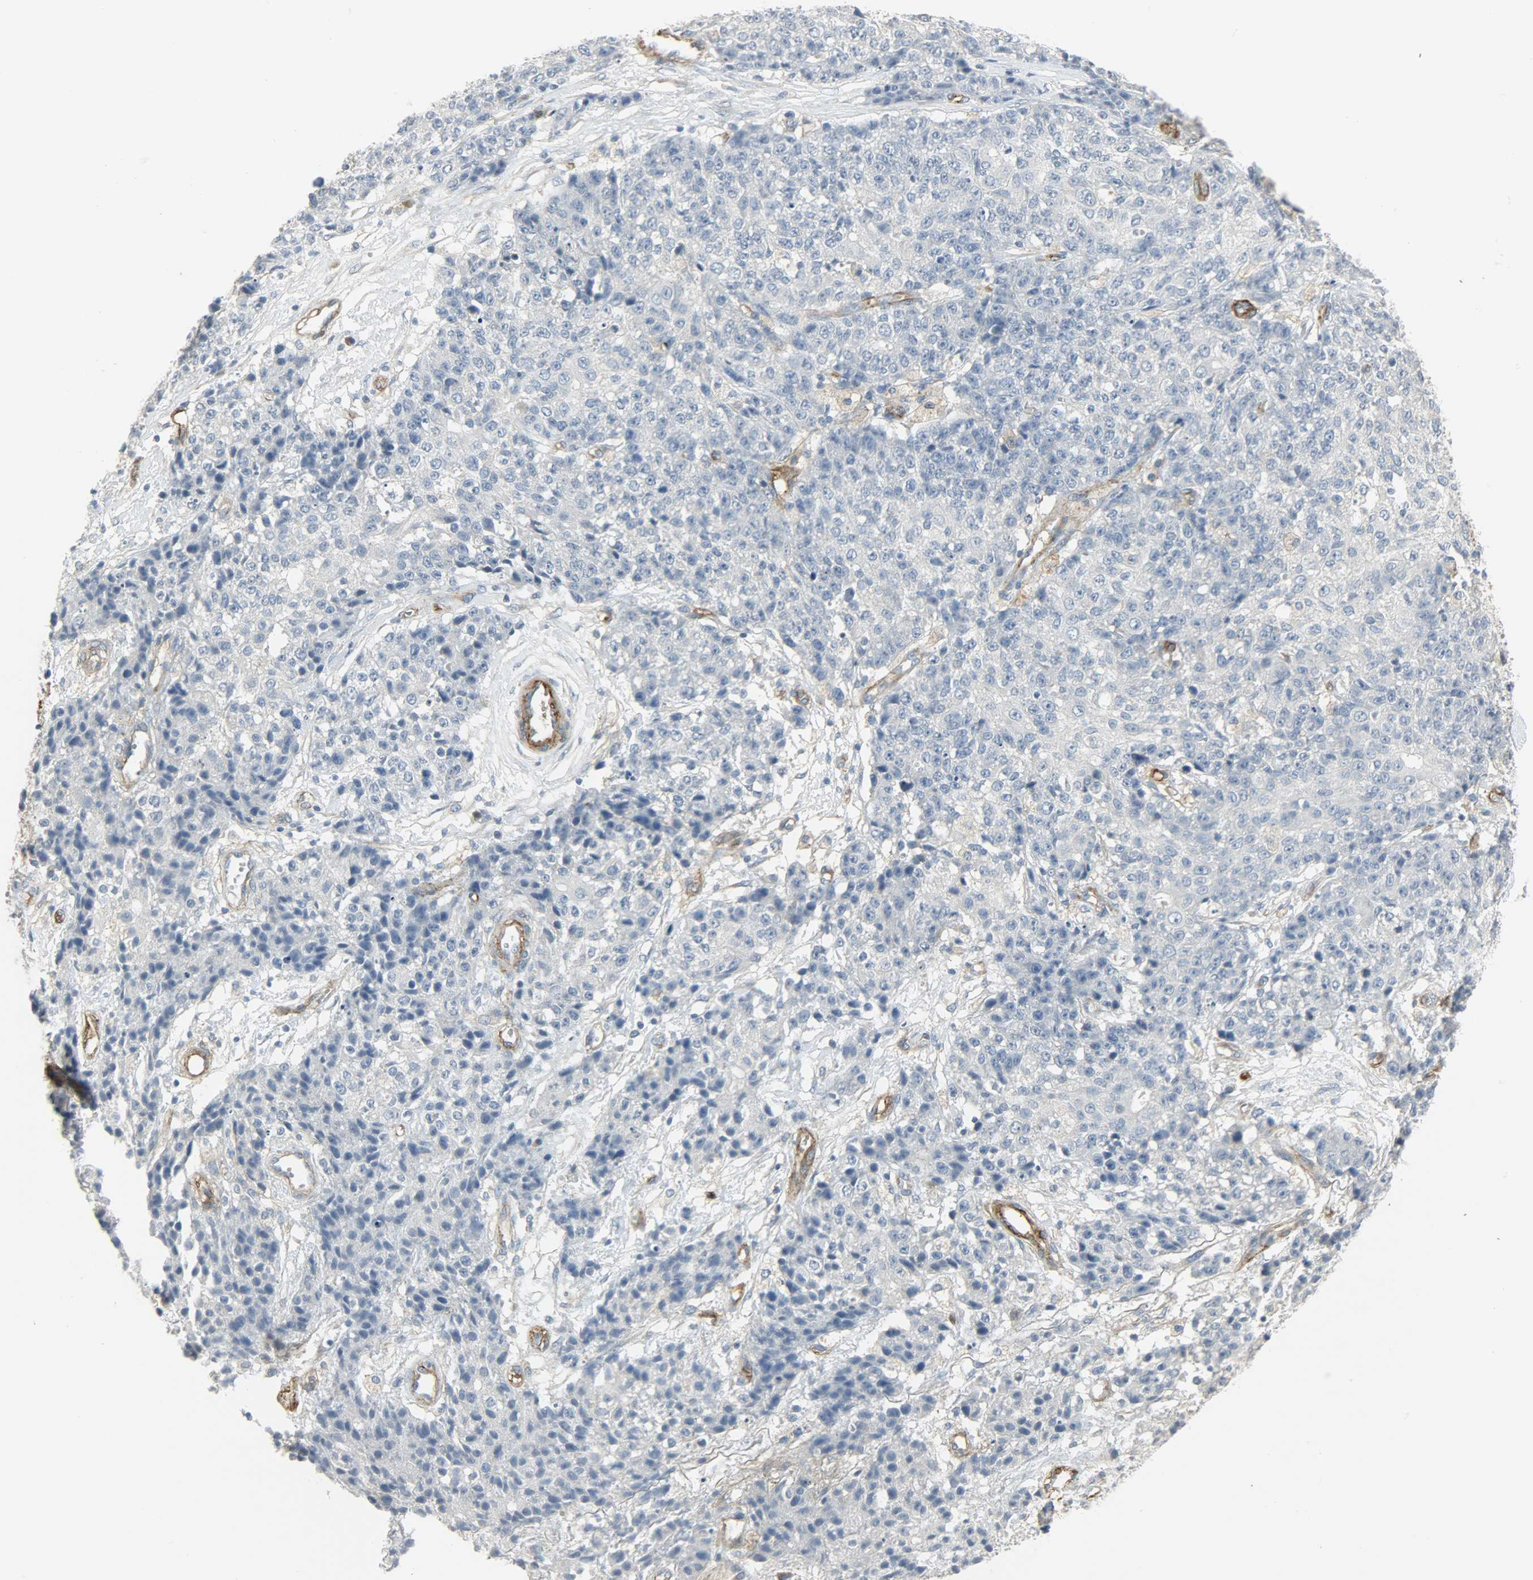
{"staining": {"intensity": "negative", "quantity": "none", "location": "none"}, "tissue": "ovarian cancer", "cell_type": "Tumor cells", "image_type": "cancer", "snomed": [{"axis": "morphology", "description": "Carcinoma, endometroid"}, {"axis": "topography", "description": "Ovary"}], "caption": "This is an immunohistochemistry photomicrograph of endometroid carcinoma (ovarian). There is no staining in tumor cells.", "gene": "ENPEP", "patient": {"sex": "female", "age": 42}}